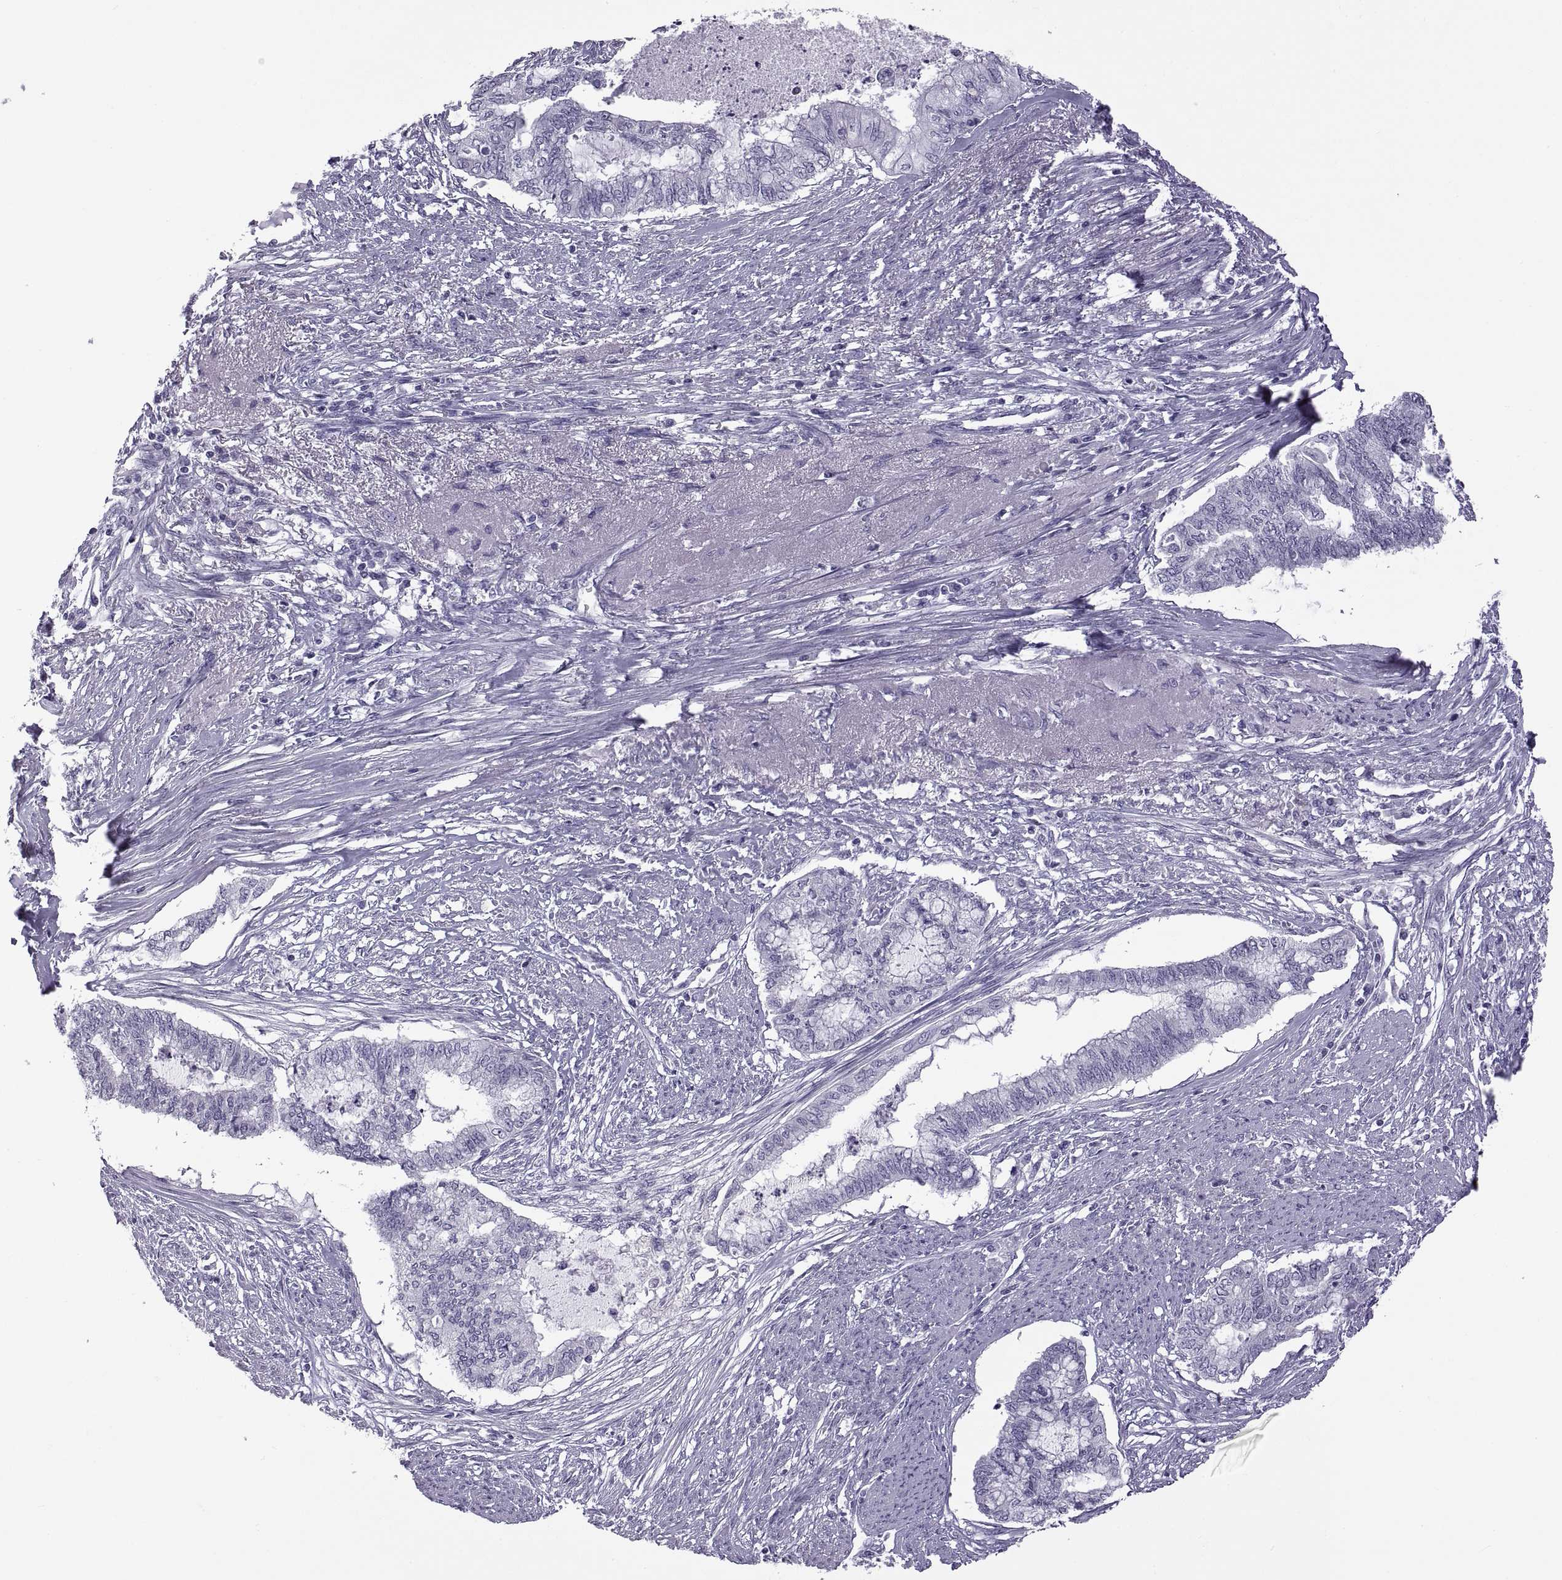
{"staining": {"intensity": "negative", "quantity": "none", "location": "none"}, "tissue": "endometrial cancer", "cell_type": "Tumor cells", "image_type": "cancer", "snomed": [{"axis": "morphology", "description": "Adenocarcinoma, NOS"}, {"axis": "topography", "description": "Endometrium"}], "caption": "DAB (3,3'-diaminobenzidine) immunohistochemical staining of endometrial cancer demonstrates no significant staining in tumor cells.", "gene": "RDM1", "patient": {"sex": "female", "age": 79}}